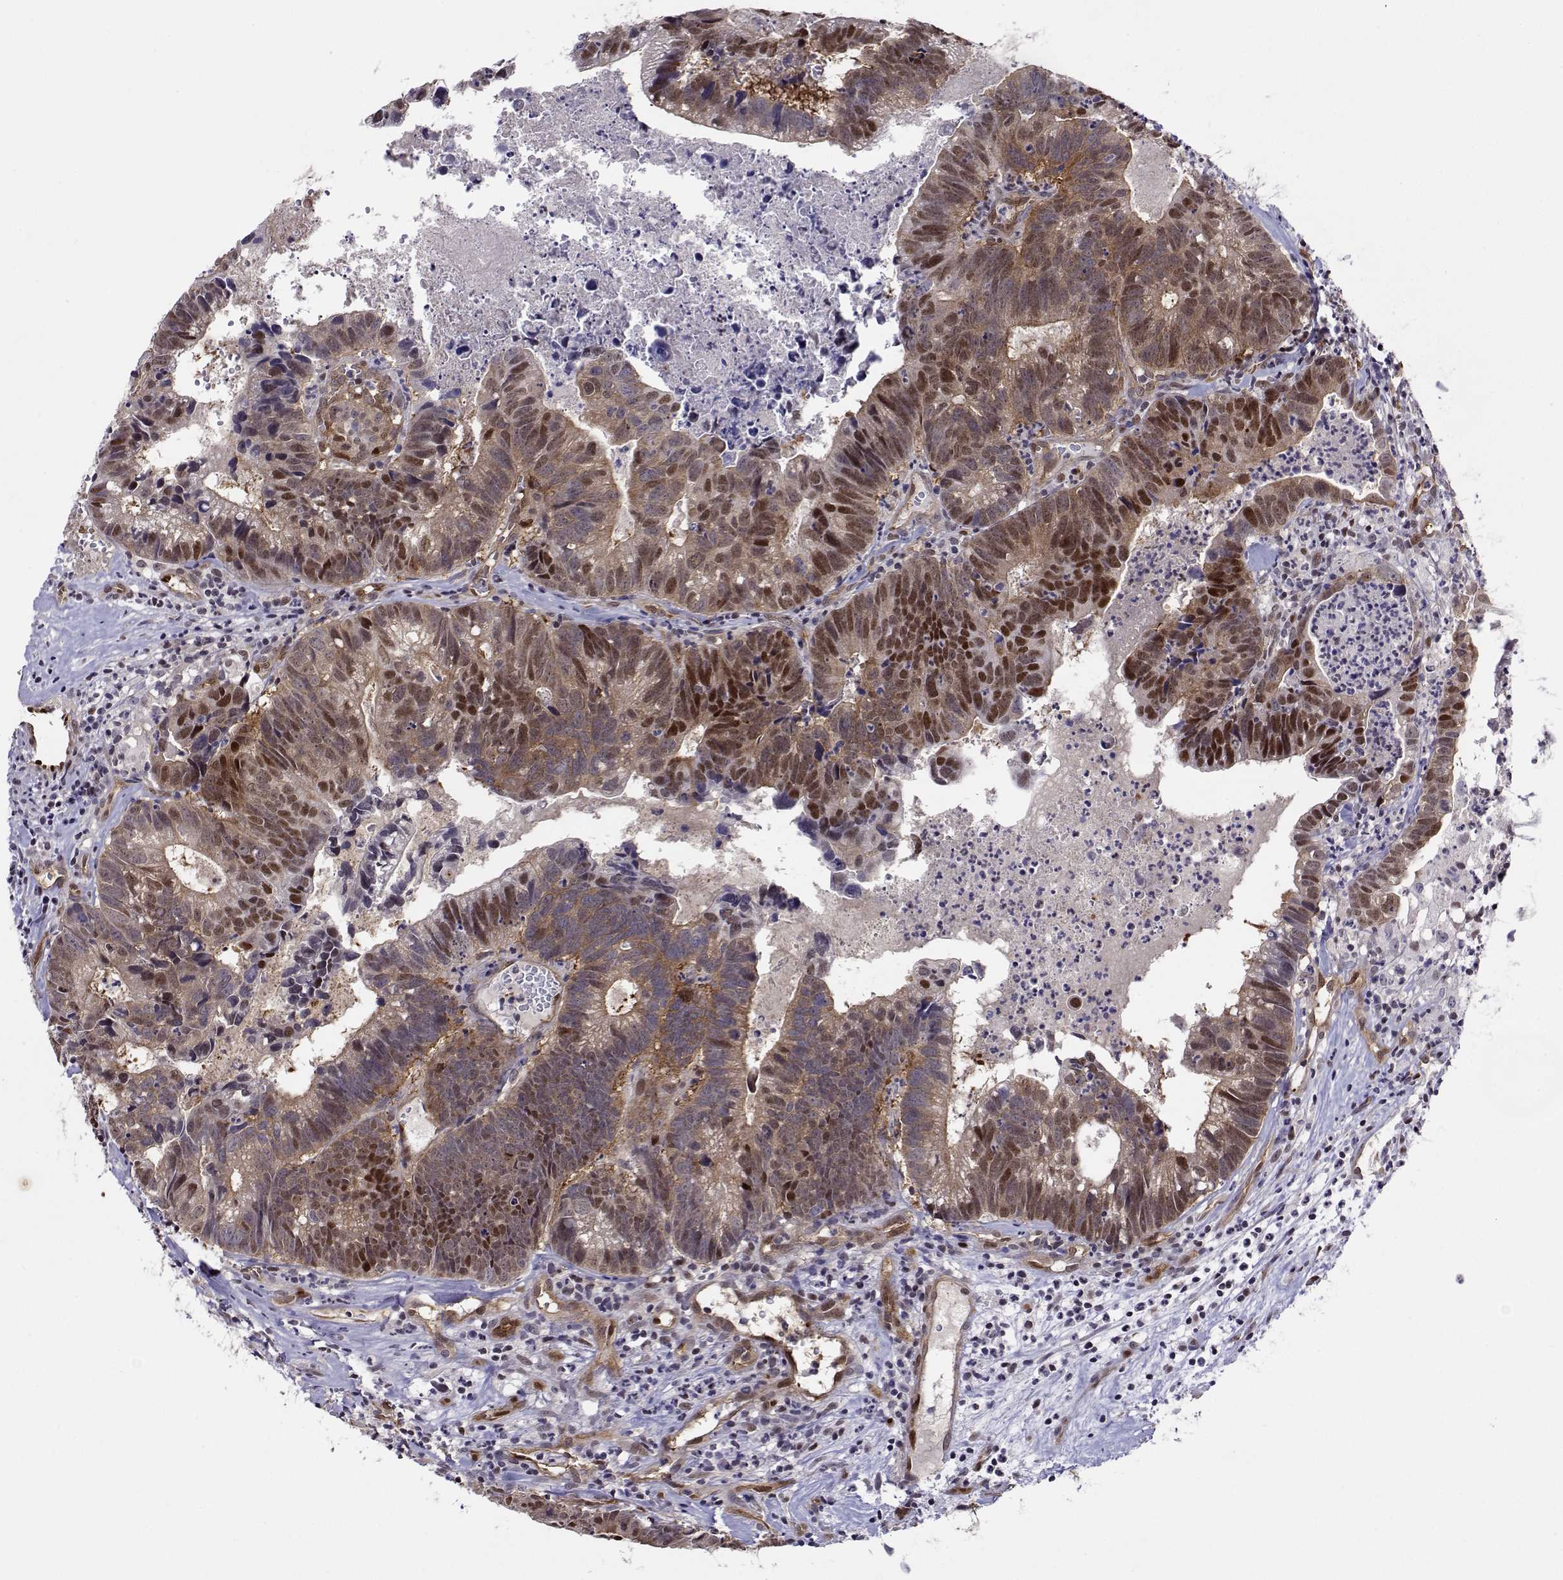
{"staining": {"intensity": "moderate", "quantity": "25%-75%", "location": "cytoplasmic/membranous,nuclear"}, "tissue": "head and neck cancer", "cell_type": "Tumor cells", "image_type": "cancer", "snomed": [{"axis": "morphology", "description": "Adenocarcinoma, NOS"}, {"axis": "topography", "description": "Head-Neck"}], "caption": "Protein expression analysis of human head and neck adenocarcinoma reveals moderate cytoplasmic/membranous and nuclear staining in about 25%-75% of tumor cells.", "gene": "ERF", "patient": {"sex": "male", "age": 62}}